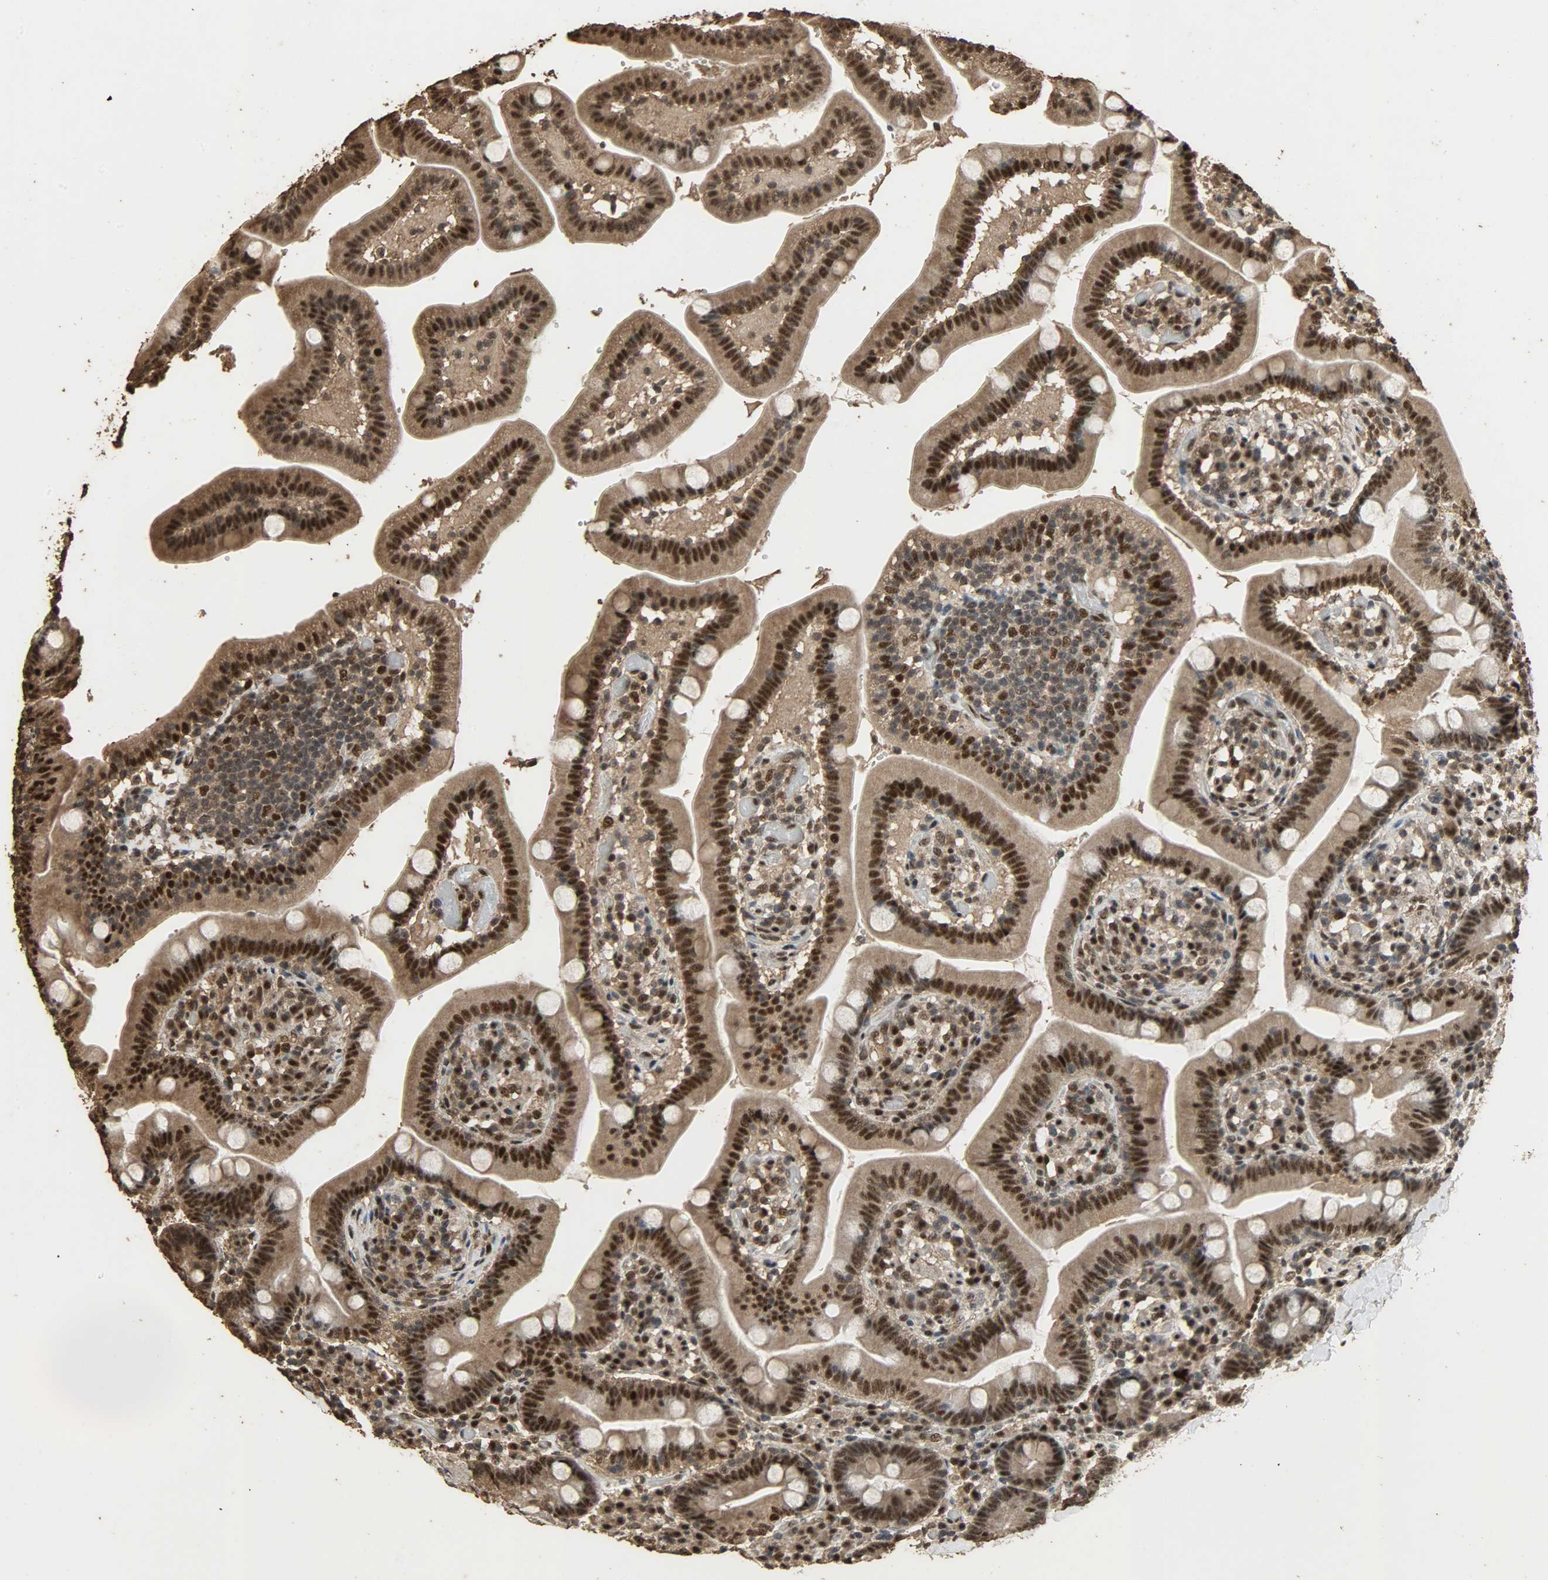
{"staining": {"intensity": "strong", "quantity": ">75%", "location": "cytoplasmic/membranous,nuclear"}, "tissue": "duodenum", "cell_type": "Glandular cells", "image_type": "normal", "snomed": [{"axis": "morphology", "description": "Normal tissue, NOS"}, {"axis": "topography", "description": "Duodenum"}], "caption": "Strong cytoplasmic/membranous,nuclear protein staining is identified in about >75% of glandular cells in duodenum. Using DAB (brown) and hematoxylin (blue) stains, captured at high magnification using brightfield microscopy.", "gene": "CCNT2", "patient": {"sex": "male", "age": 66}}